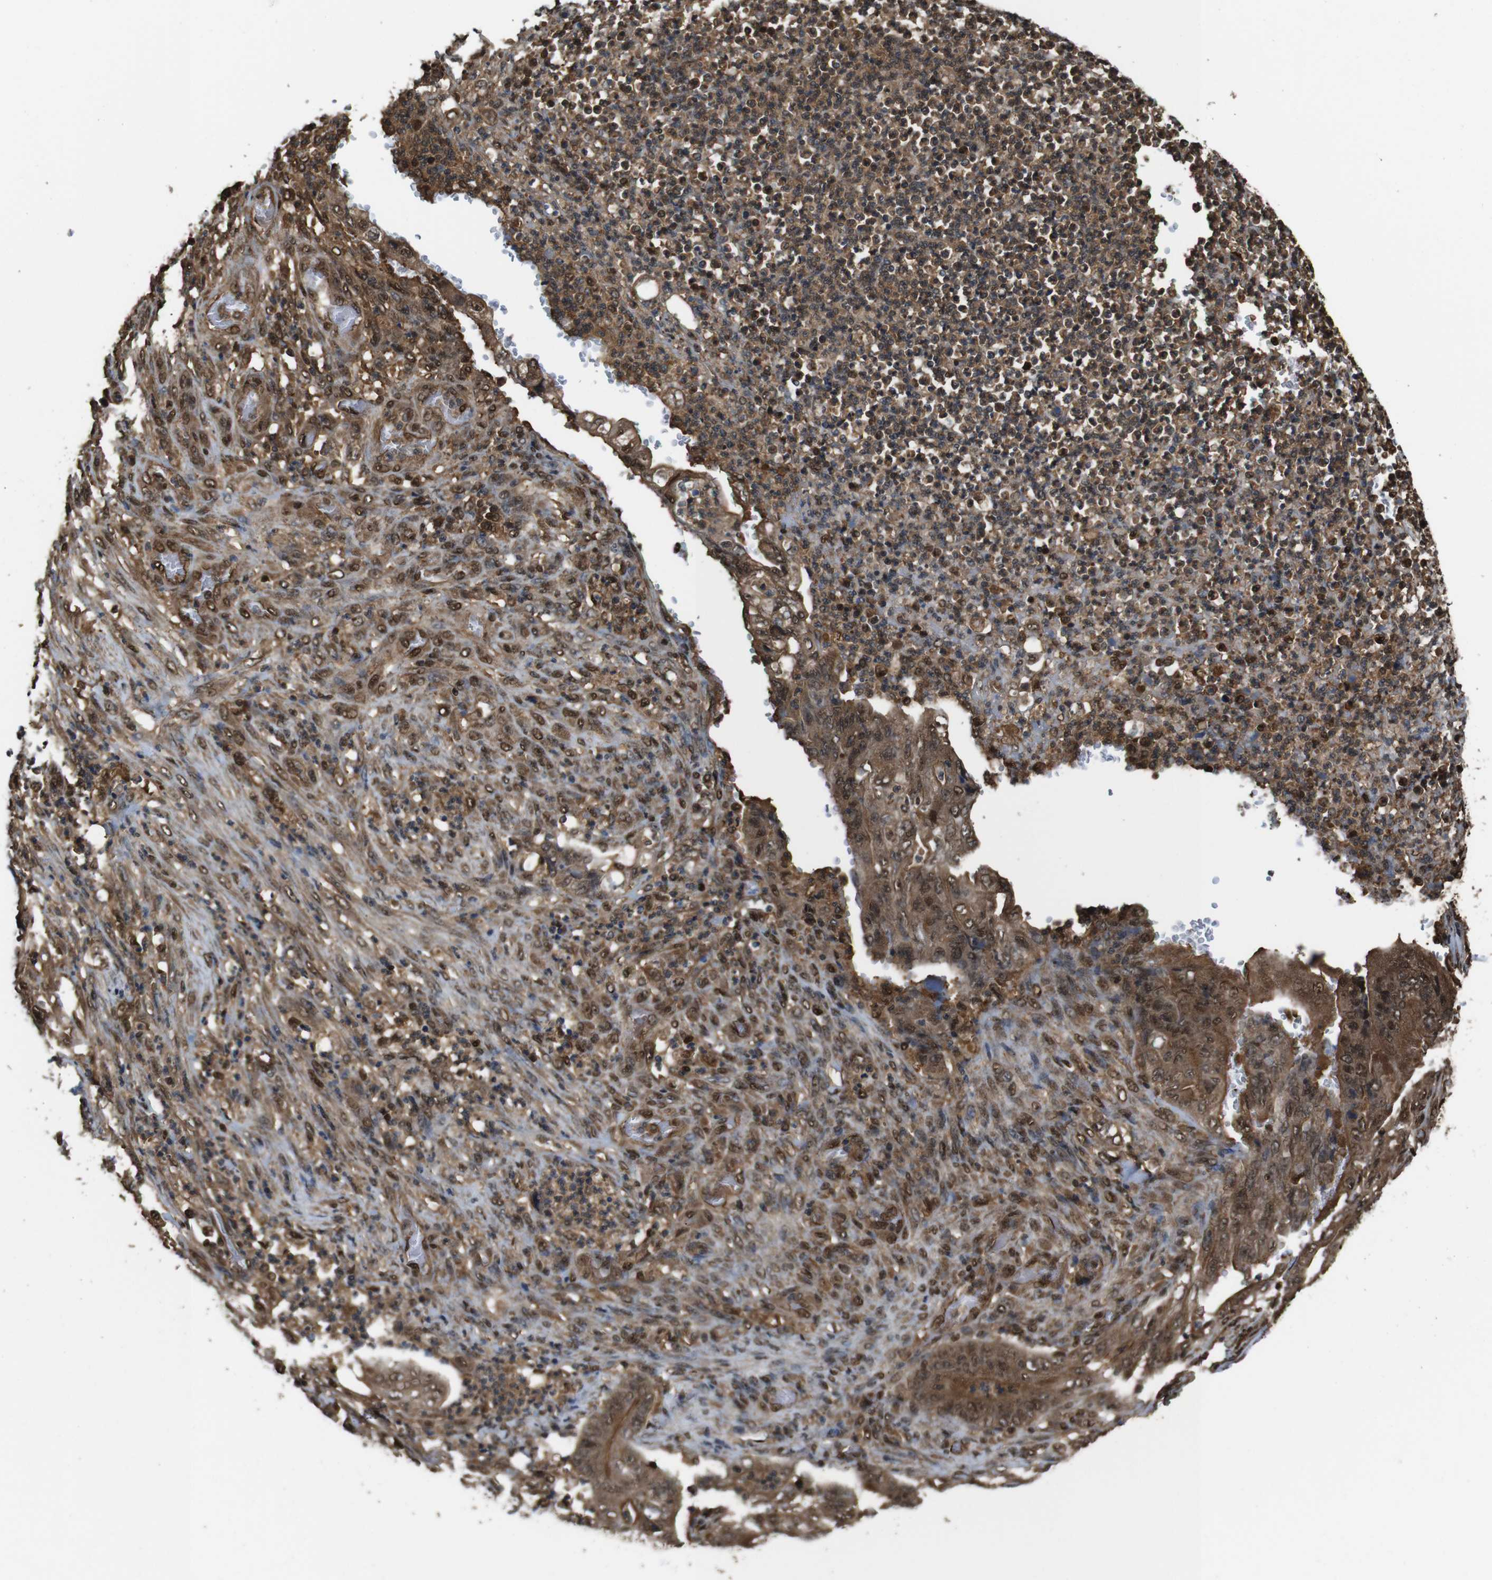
{"staining": {"intensity": "moderate", "quantity": ">75%", "location": "cytoplasmic/membranous,nuclear"}, "tissue": "stomach cancer", "cell_type": "Tumor cells", "image_type": "cancer", "snomed": [{"axis": "morphology", "description": "Adenocarcinoma, NOS"}, {"axis": "topography", "description": "Stomach"}], "caption": "Brown immunohistochemical staining in human stomach adenocarcinoma shows moderate cytoplasmic/membranous and nuclear expression in about >75% of tumor cells.", "gene": "VCP", "patient": {"sex": "female", "age": 73}}